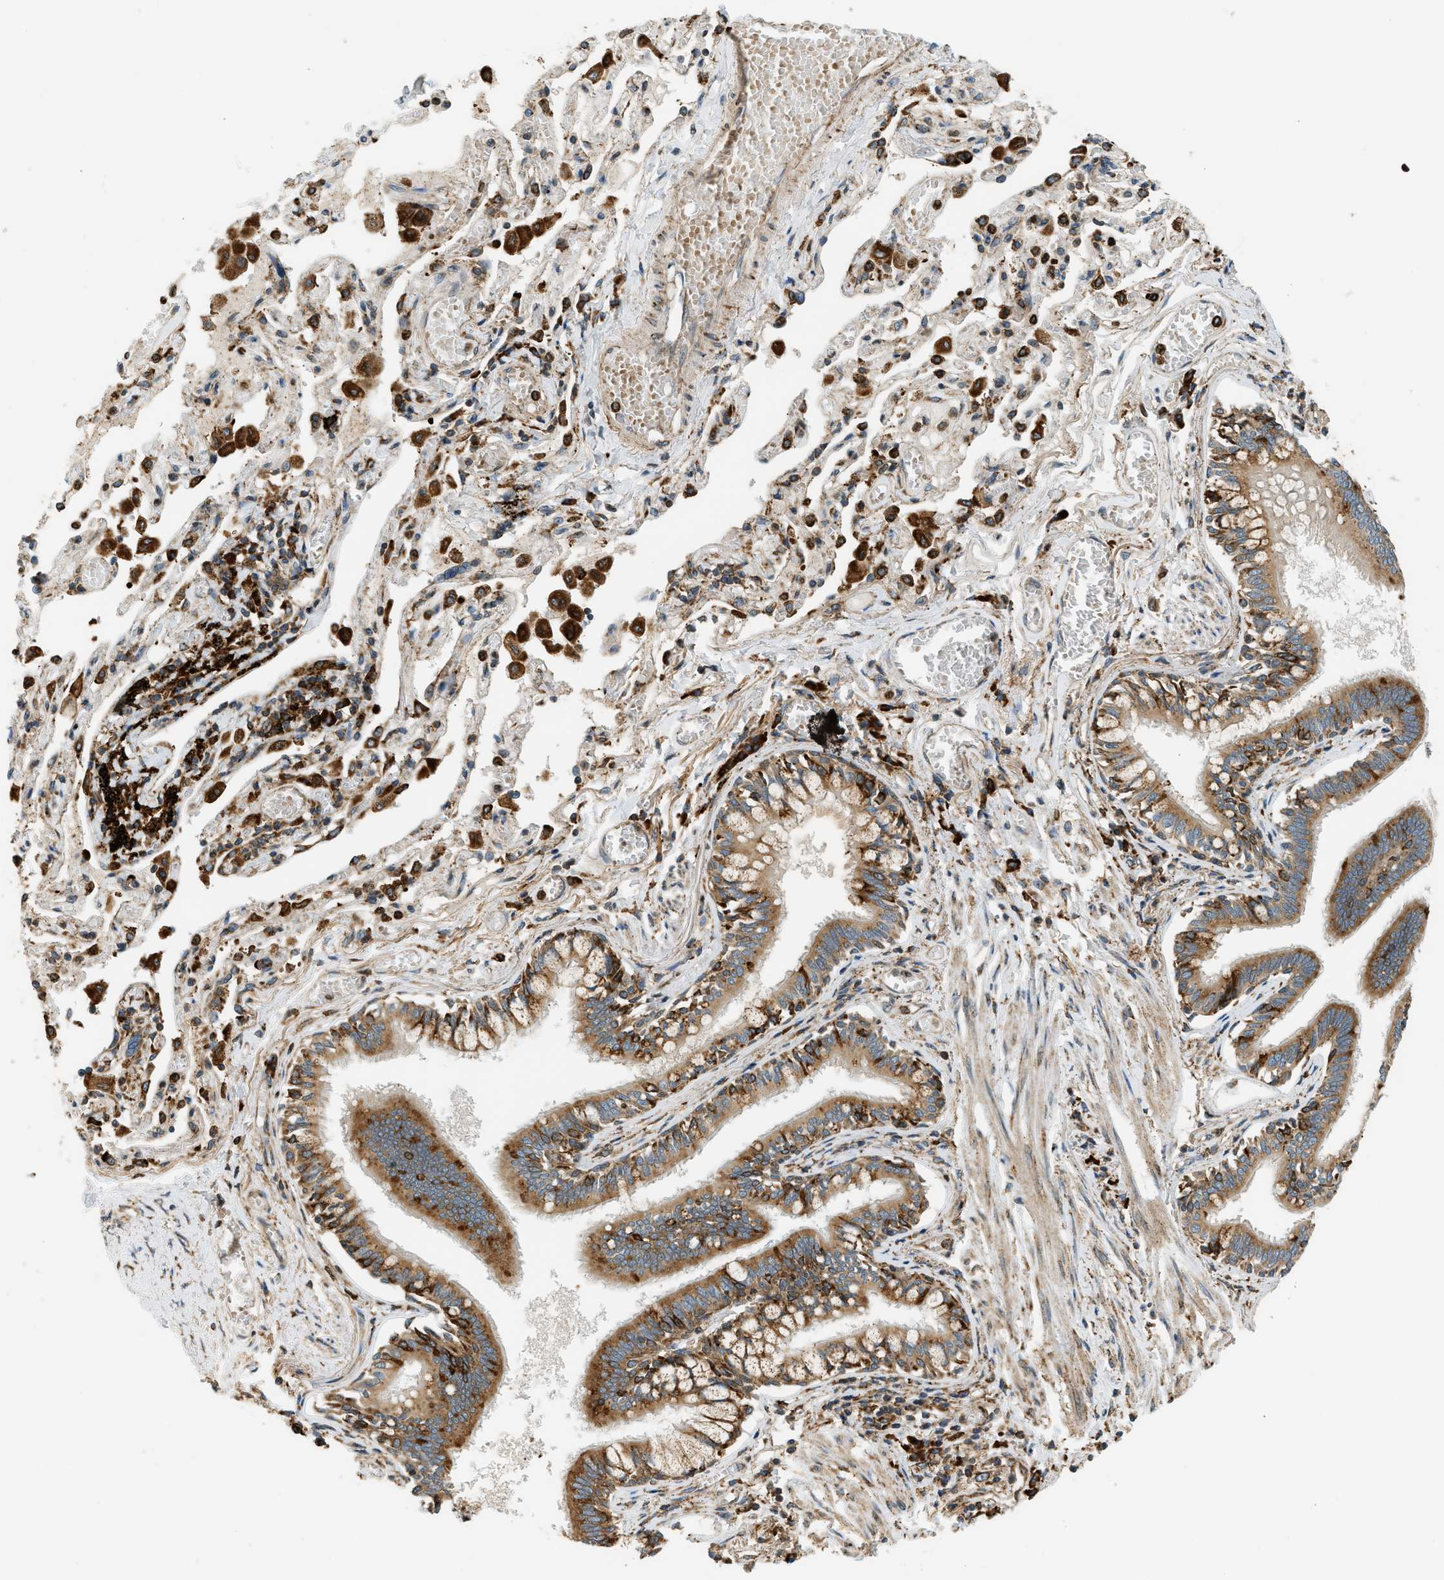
{"staining": {"intensity": "moderate", "quantity": ">75%", "location": "cytoplasmic/membranous,nuclear"}, "tissue": "bronchus", "cell_type": "Respiratory epithelial cells", "image_type": "normal", "snomed": [{"axis": "morphology", "description": "Normal tissue, NOS"}, {"axis": "morphology", "description": "Inflammation, NOS"}, {"axis": "topography", "description": "Cartilage tissue"}, {"axis": "topography", "description": "Lung"}], "caption": "Immunohistochemistry (DAB) staining of benign bronchus shows moderate cytoplasmic/membranous,nuclear protein staining in about >75% of respiratory epithelial cells. (DAB IHC with brightfield microscopy, high magnification).", "gene": "SEMA4D", "patient": {"sex": "male", "age": 71}}